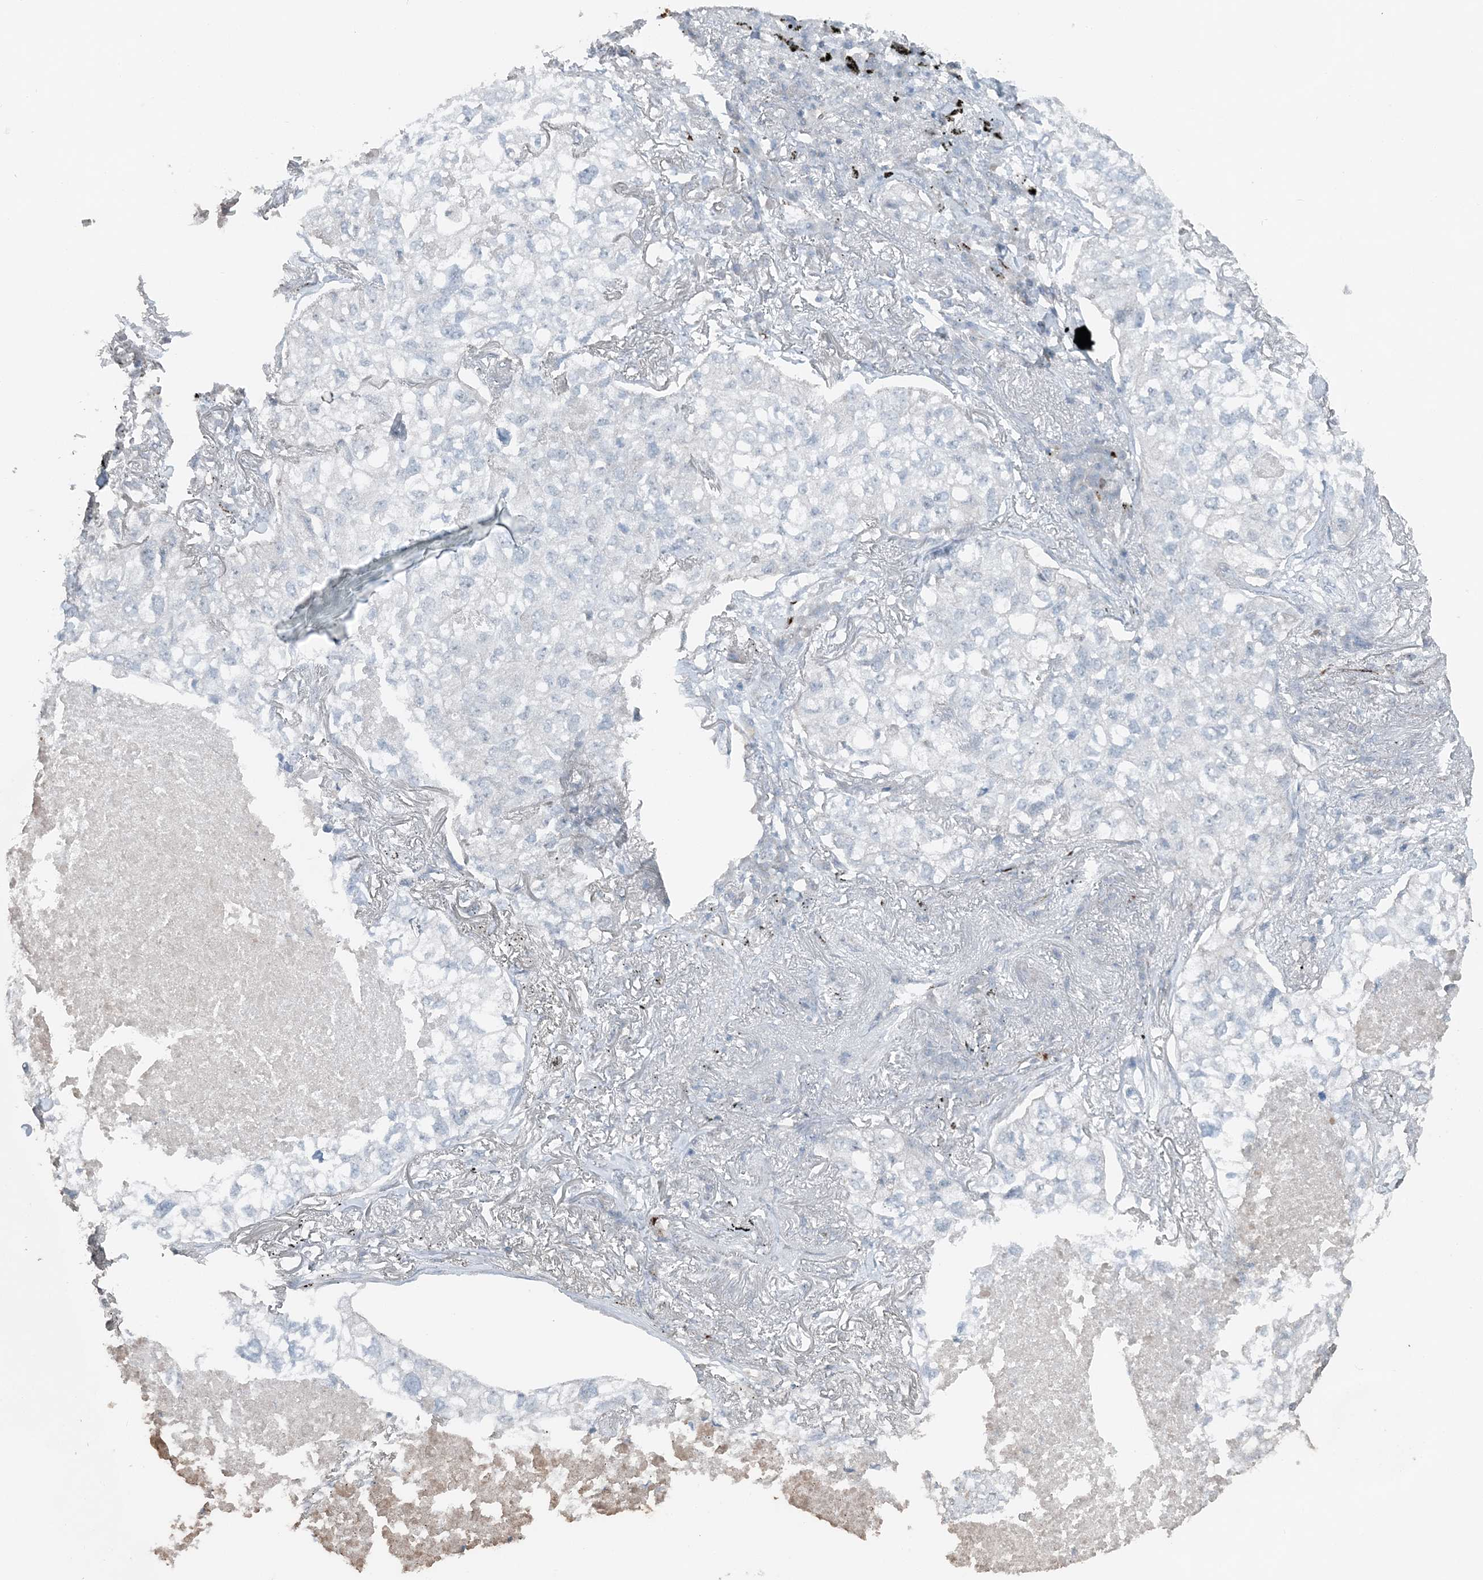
{"staining": {"intensity": "negative", "quantity": "none", "location": "none"}, "tissue": "lung cancer", "cell_type": "Tumor cells", "image_type": "cancer", "snomed": [{"axis": "morphology", "description": "Adenocarcinoma, NOS"}, {"axis": "topography", "description": "Lung"}], "caption": "This is a histopathology image of immunohistochemistry (IHC) staining of lung cancer, which shows no expression in tumor cells.", "gene": "ELOVL7", "patient": {"sex": "male", "age": 65}}